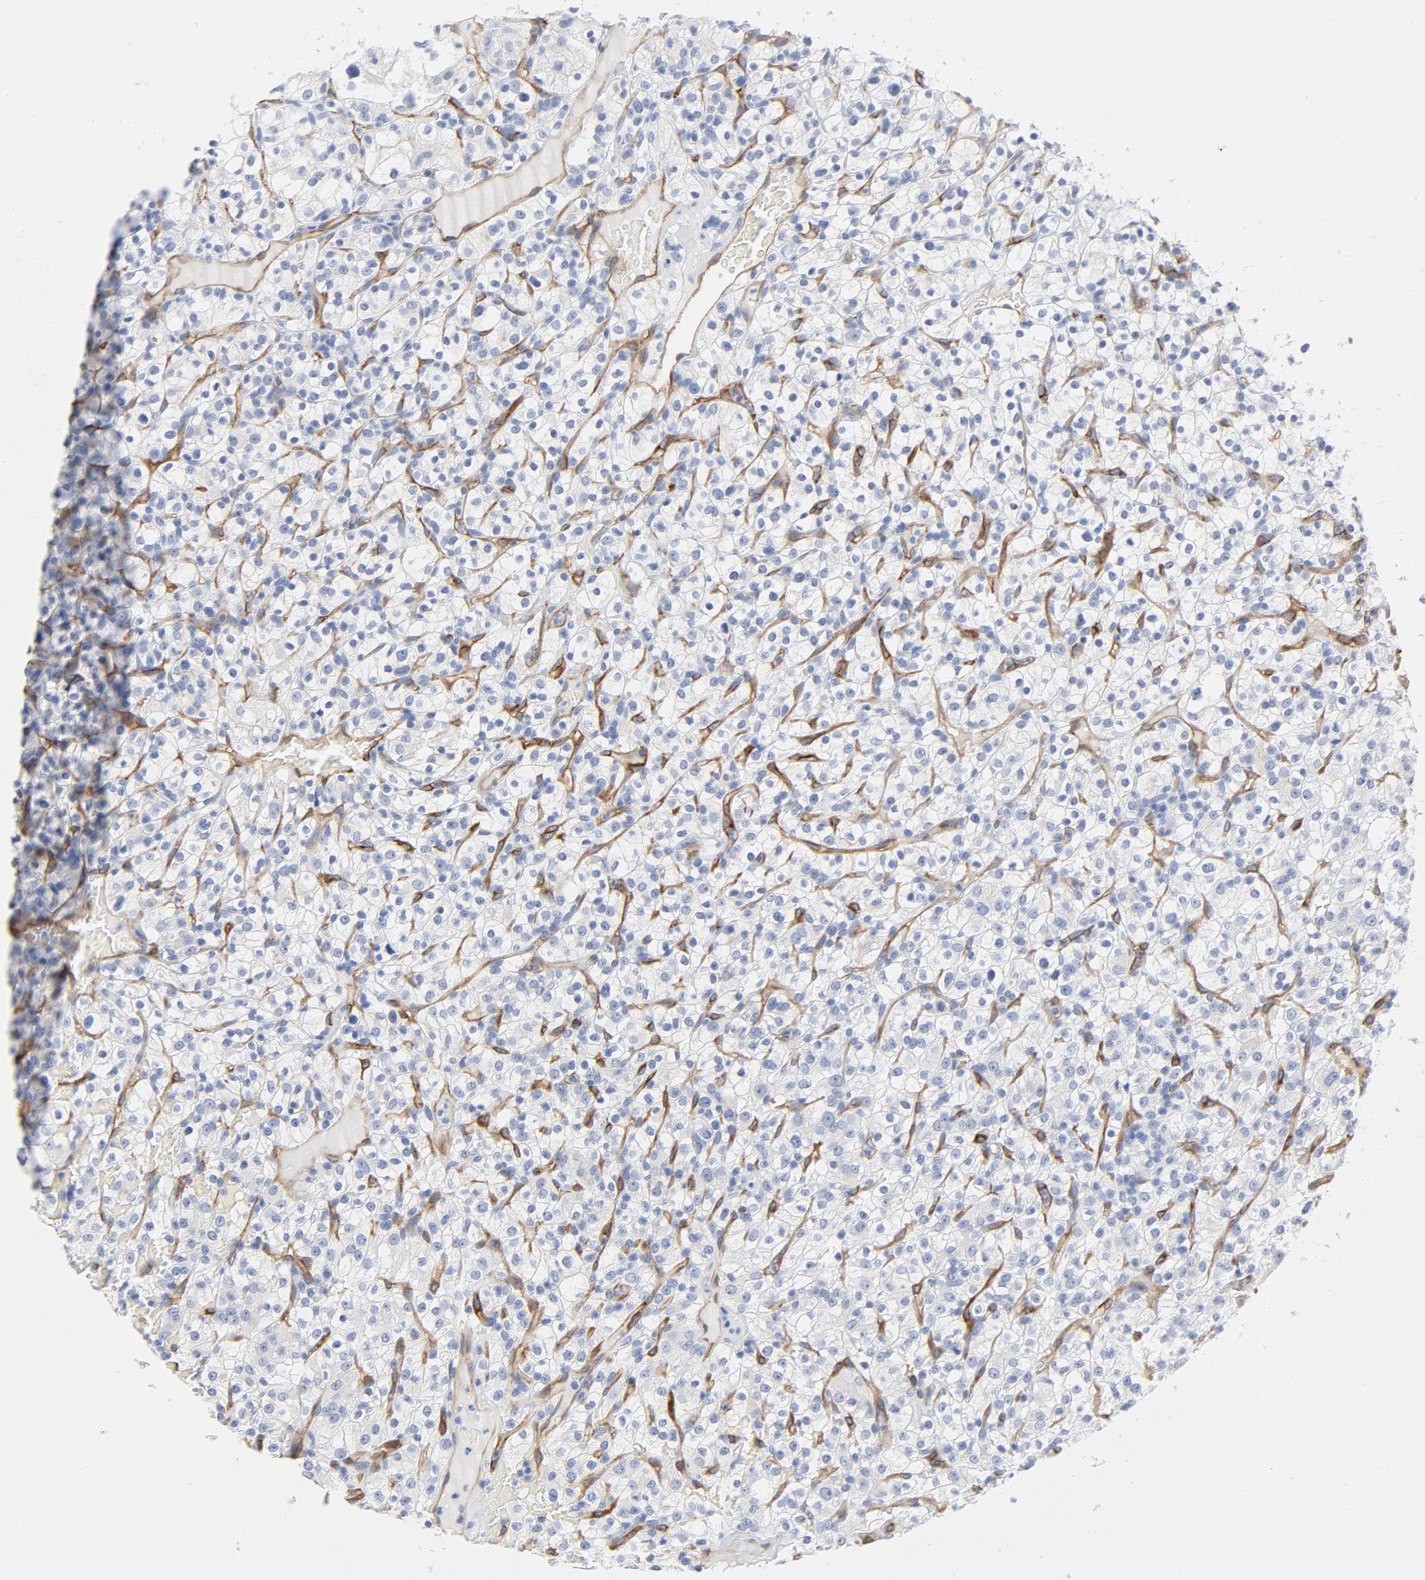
{"staining": {"intensity": "negative", "quantity": "none", "location": "none"}, "tissue": "renal cancer", "cell_type": "Tumor cells", "image_type": "cancer", "snomed": [{"axis": "morphology", "description": "Normal tissue, NOS"}, {"axis": "morphology", "description": "Adenocarcinoma, NOS"}, {"axis": "topography", "description": "Kidney"}], "caption": "The photomicrograph demonstrates no significant expression in tumor cells of adenocarcinoma (renal).", "gene": "SHANK3", "patient": {"sex": "female", "age": 72}}